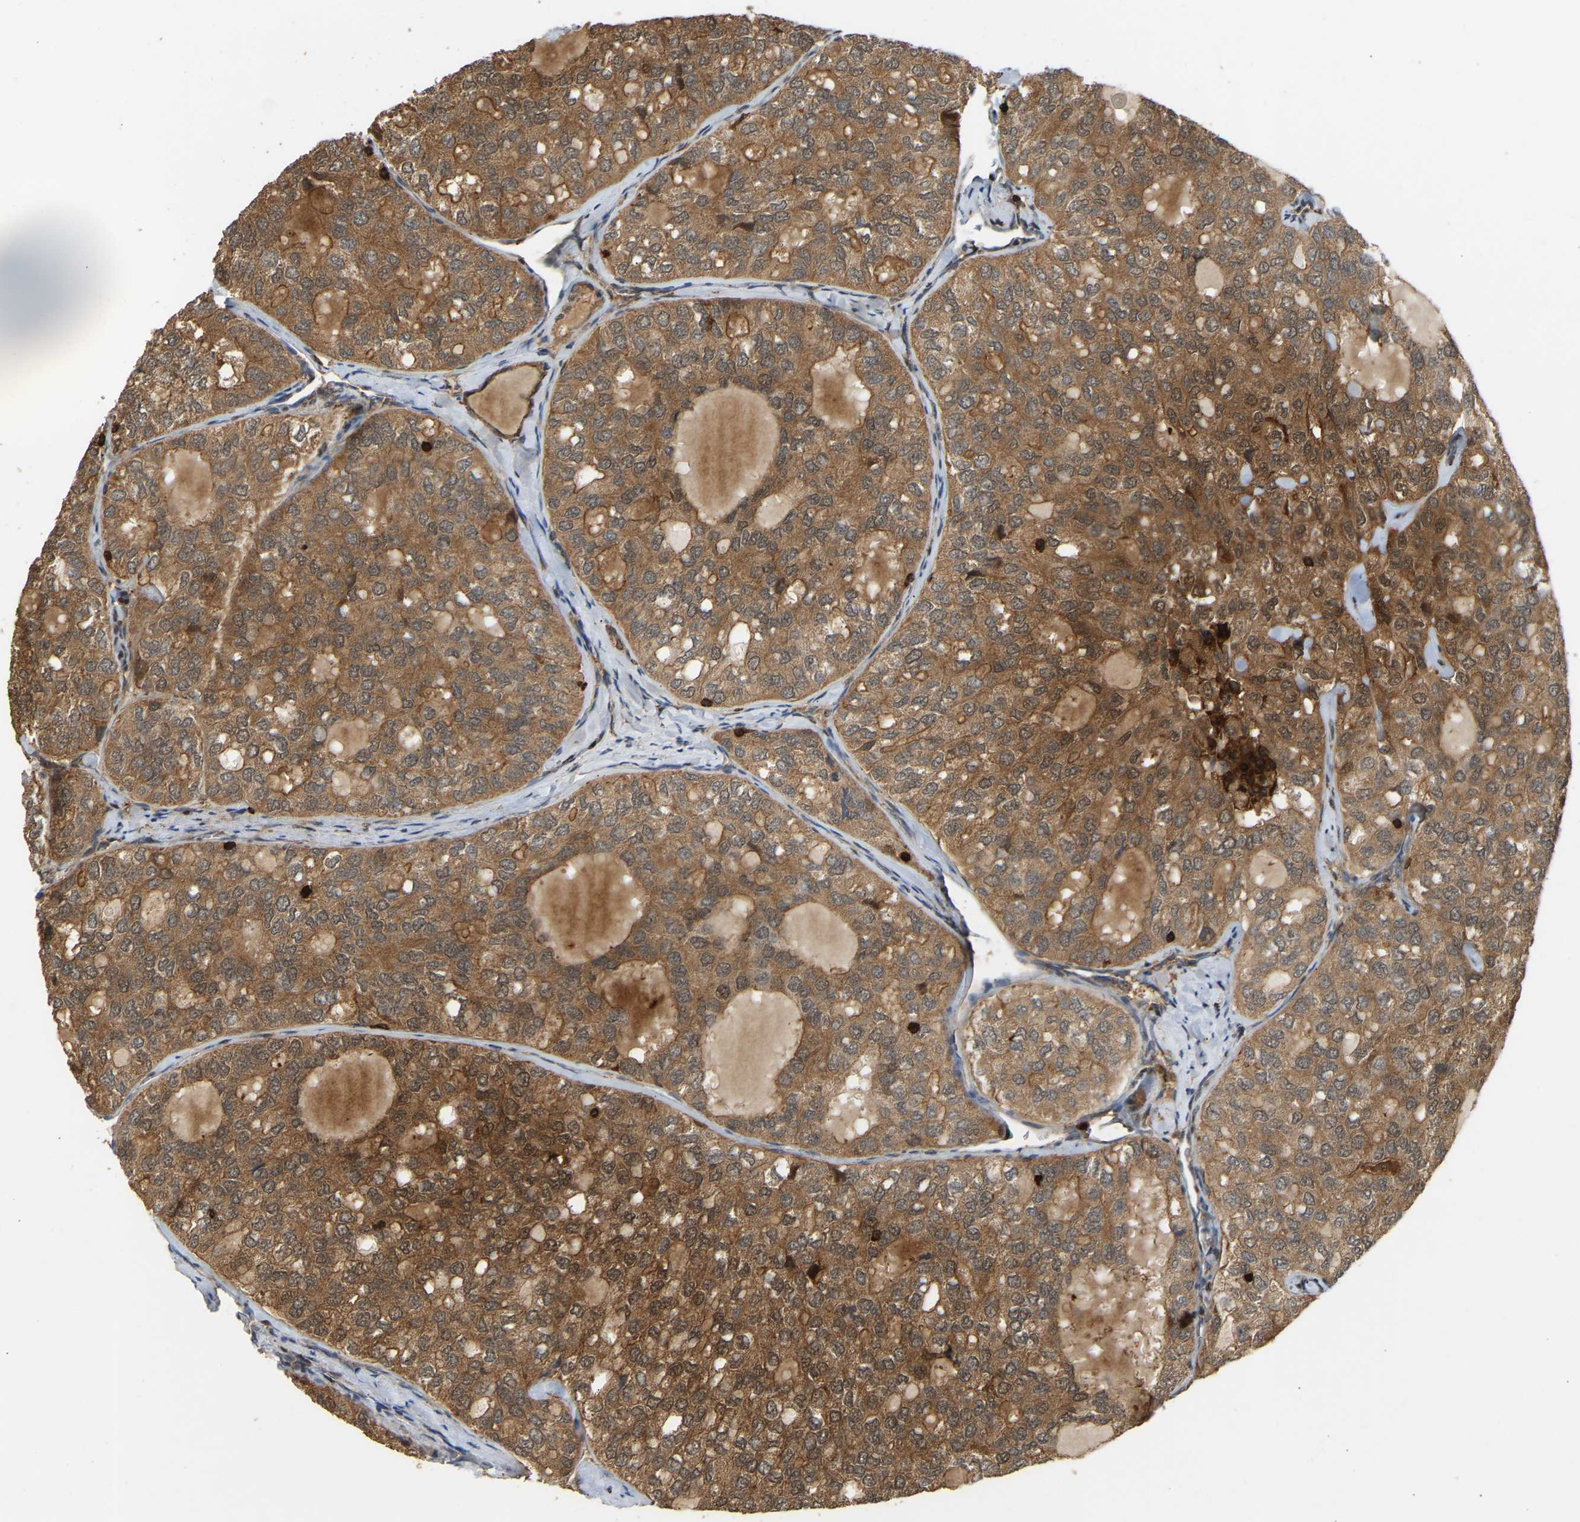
{"staining": {"intensity": "moderate", "quantity": ">75%", "location": "cytoplasmic/membranous"}, "tissue": "thyroid cancer", "cell_type": "Tumor cells", "image_type": "cancer", "snomed": [{"axis": "morphology", "description": "Follicular adenoma carcinoma, NOS"}, {"axis": "topography", "description": "Thyroid gland"}], "caption": "There is medium levels of moderate cytoplasmic/membranous staining in tumor cells of thyroid cancer, as demonstrated by immunohistochemical staining (brown color).", "gene": "GOPC", "patient": {"sex": "male", "age": 75}}